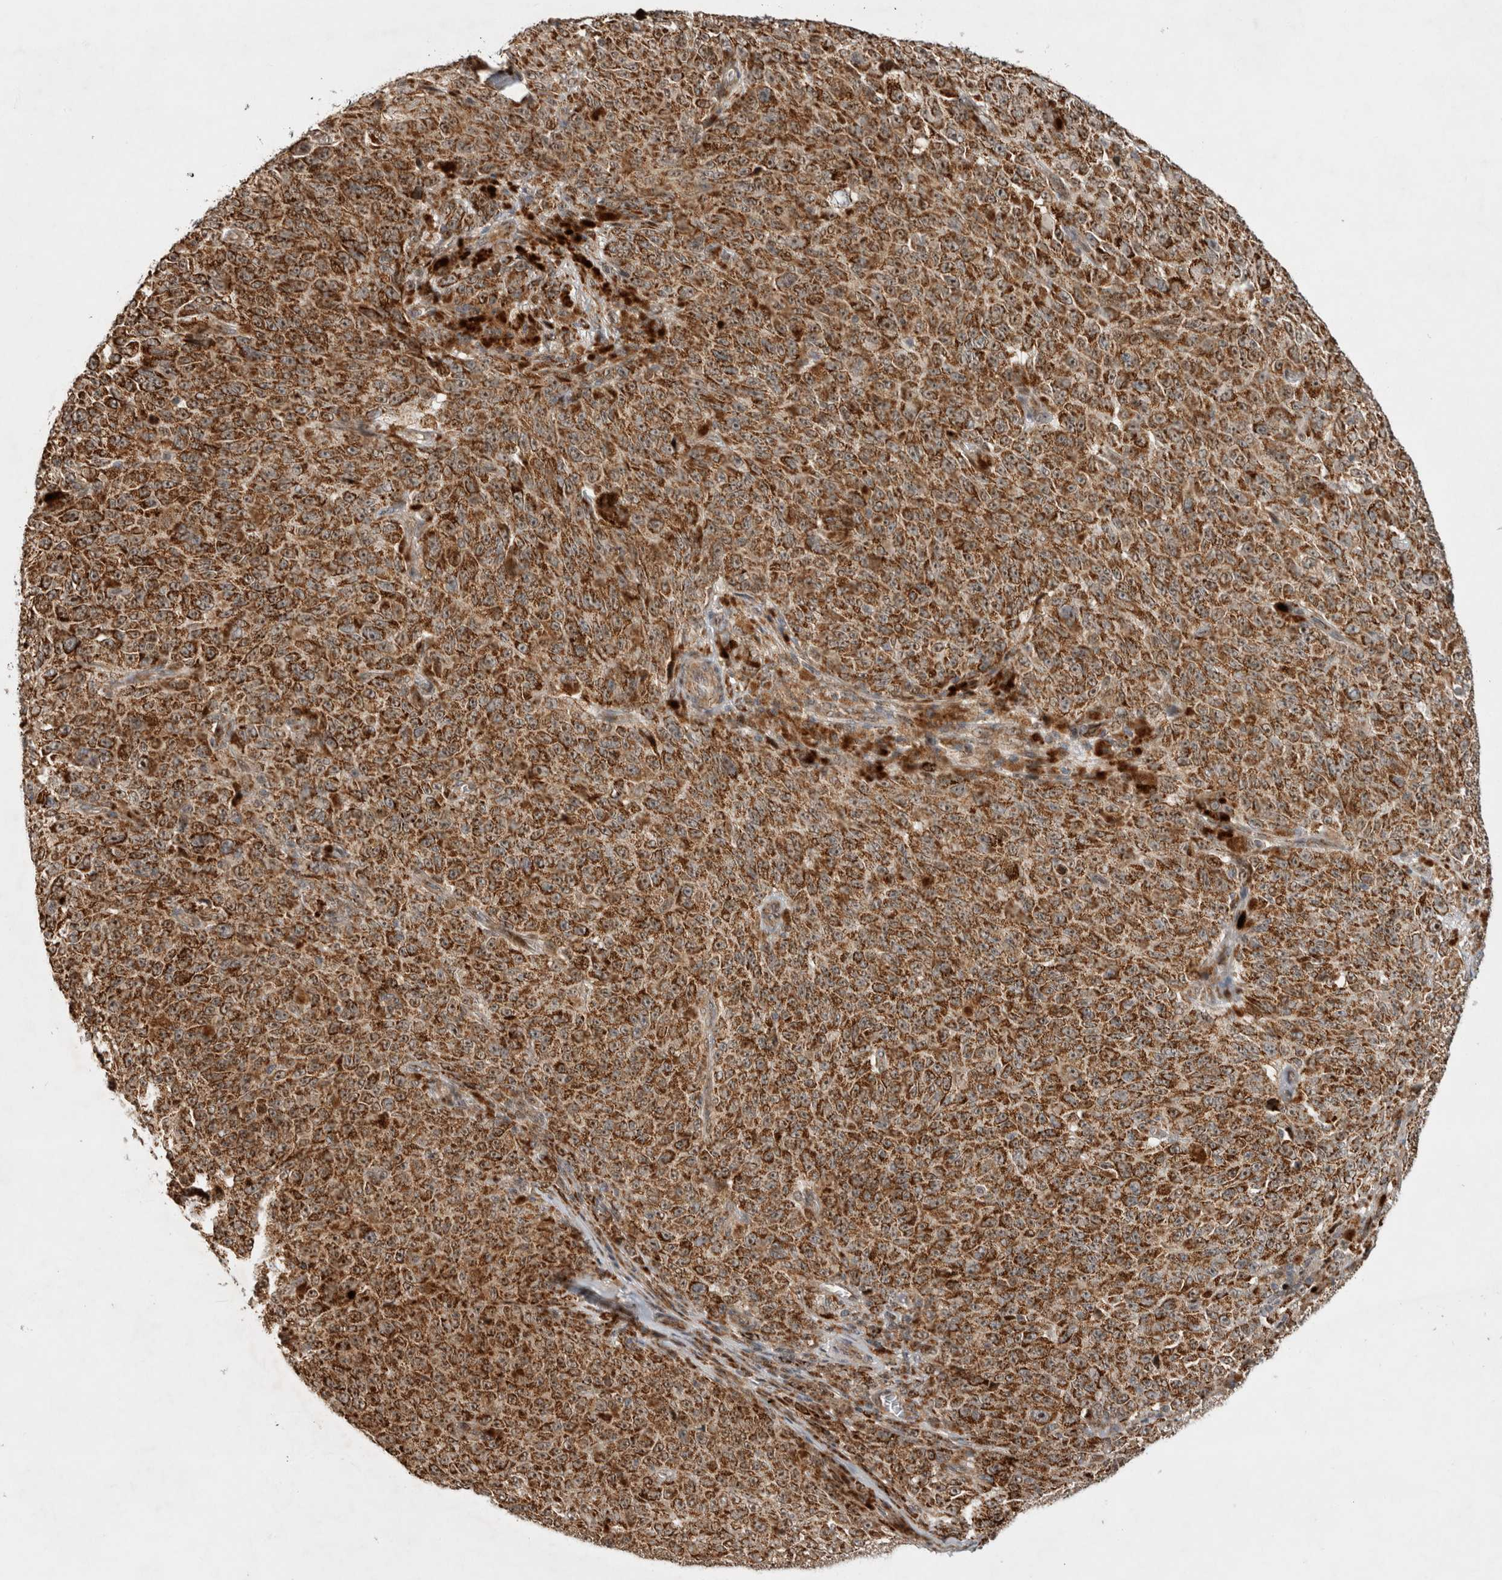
{"staining": {"intensity": "moderate", "quantity": ">75%", "location": "cytoplasmic/membranous,nuclear"}, "tissue": "melanoma", "cell_type": "Tumor cells", "image_type": "cancer", "snomed": [{"axis": "morphology", "description": "Malignant melanoma, NOS"}, {"axis": "topography", "description": "Skin"}], "caption": "High-magnification brightfield microscopy of melanoma stained with DAB (3,3'-diaminobenzidine) (brown) and counterstained with hematoxylin (blue). tumor cells exhibit moderate cytoplasmic/membranous and nuclear expression is appreciated in approximately>75% of cells. Nuclei are stained in blue.", "gene": "INSRR", "patient": {"sex": "female", "age": 82}}